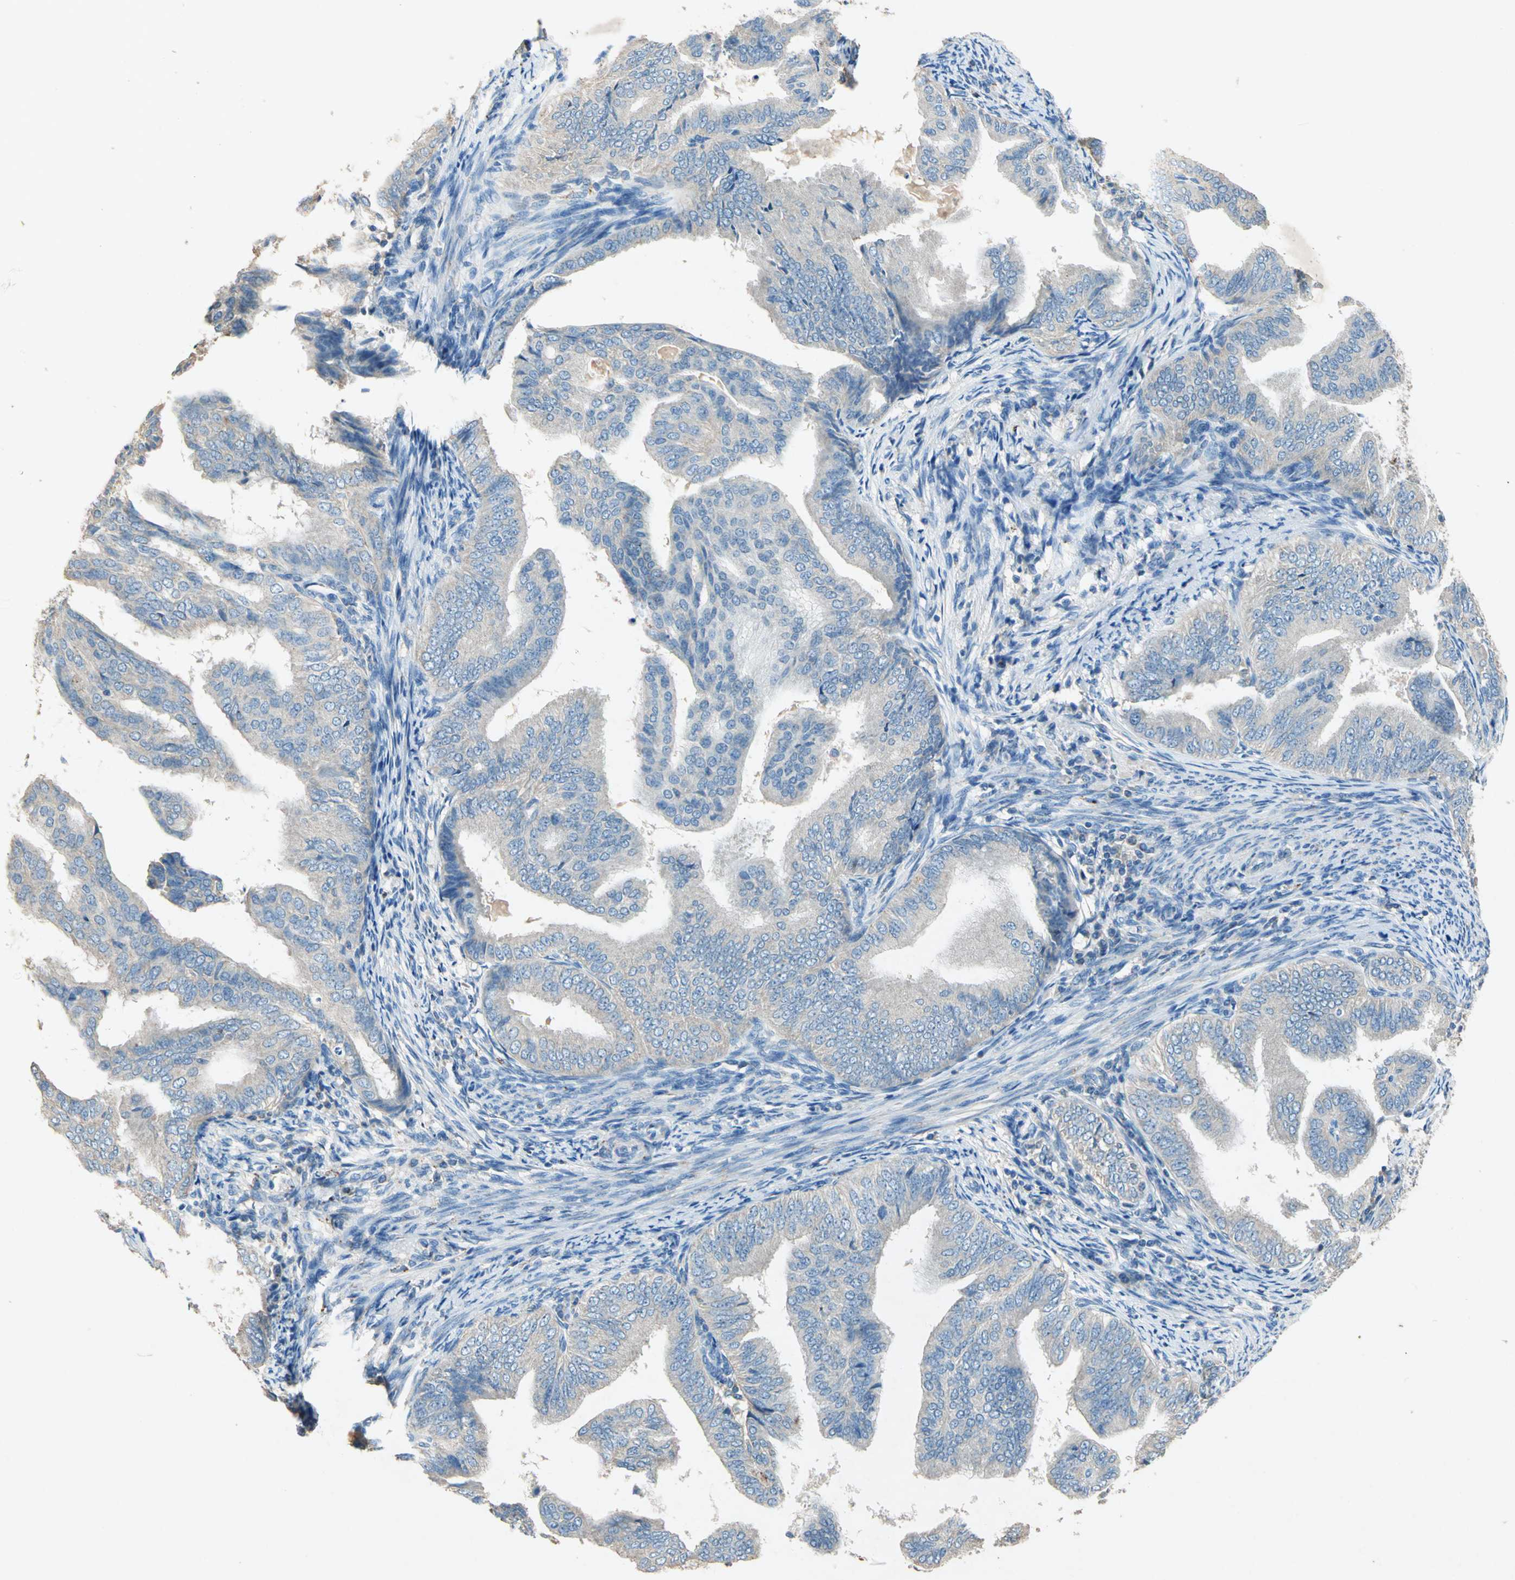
{"staining": {"intensity": "moderate", "quantity": ">75%", "location": "cytoplasmic/membranous"}, "tissue": "endometrial cancer", "cell_type": "Tumor cells", "image_type": "cancer", "snomed": [{"axis": "morphology", "description": "Adenocarcinoma, NOS"}, {"axis": "topography", "description": "Endometrium"}], "caption": "Human endometrial cancer stained with a brown dye shows moderate cytoplasmic/membranous positive positivity in about >75% of tumor cells.", "gene": "ADAMTS5", "patient": {"sex": "female", "age": 58}}